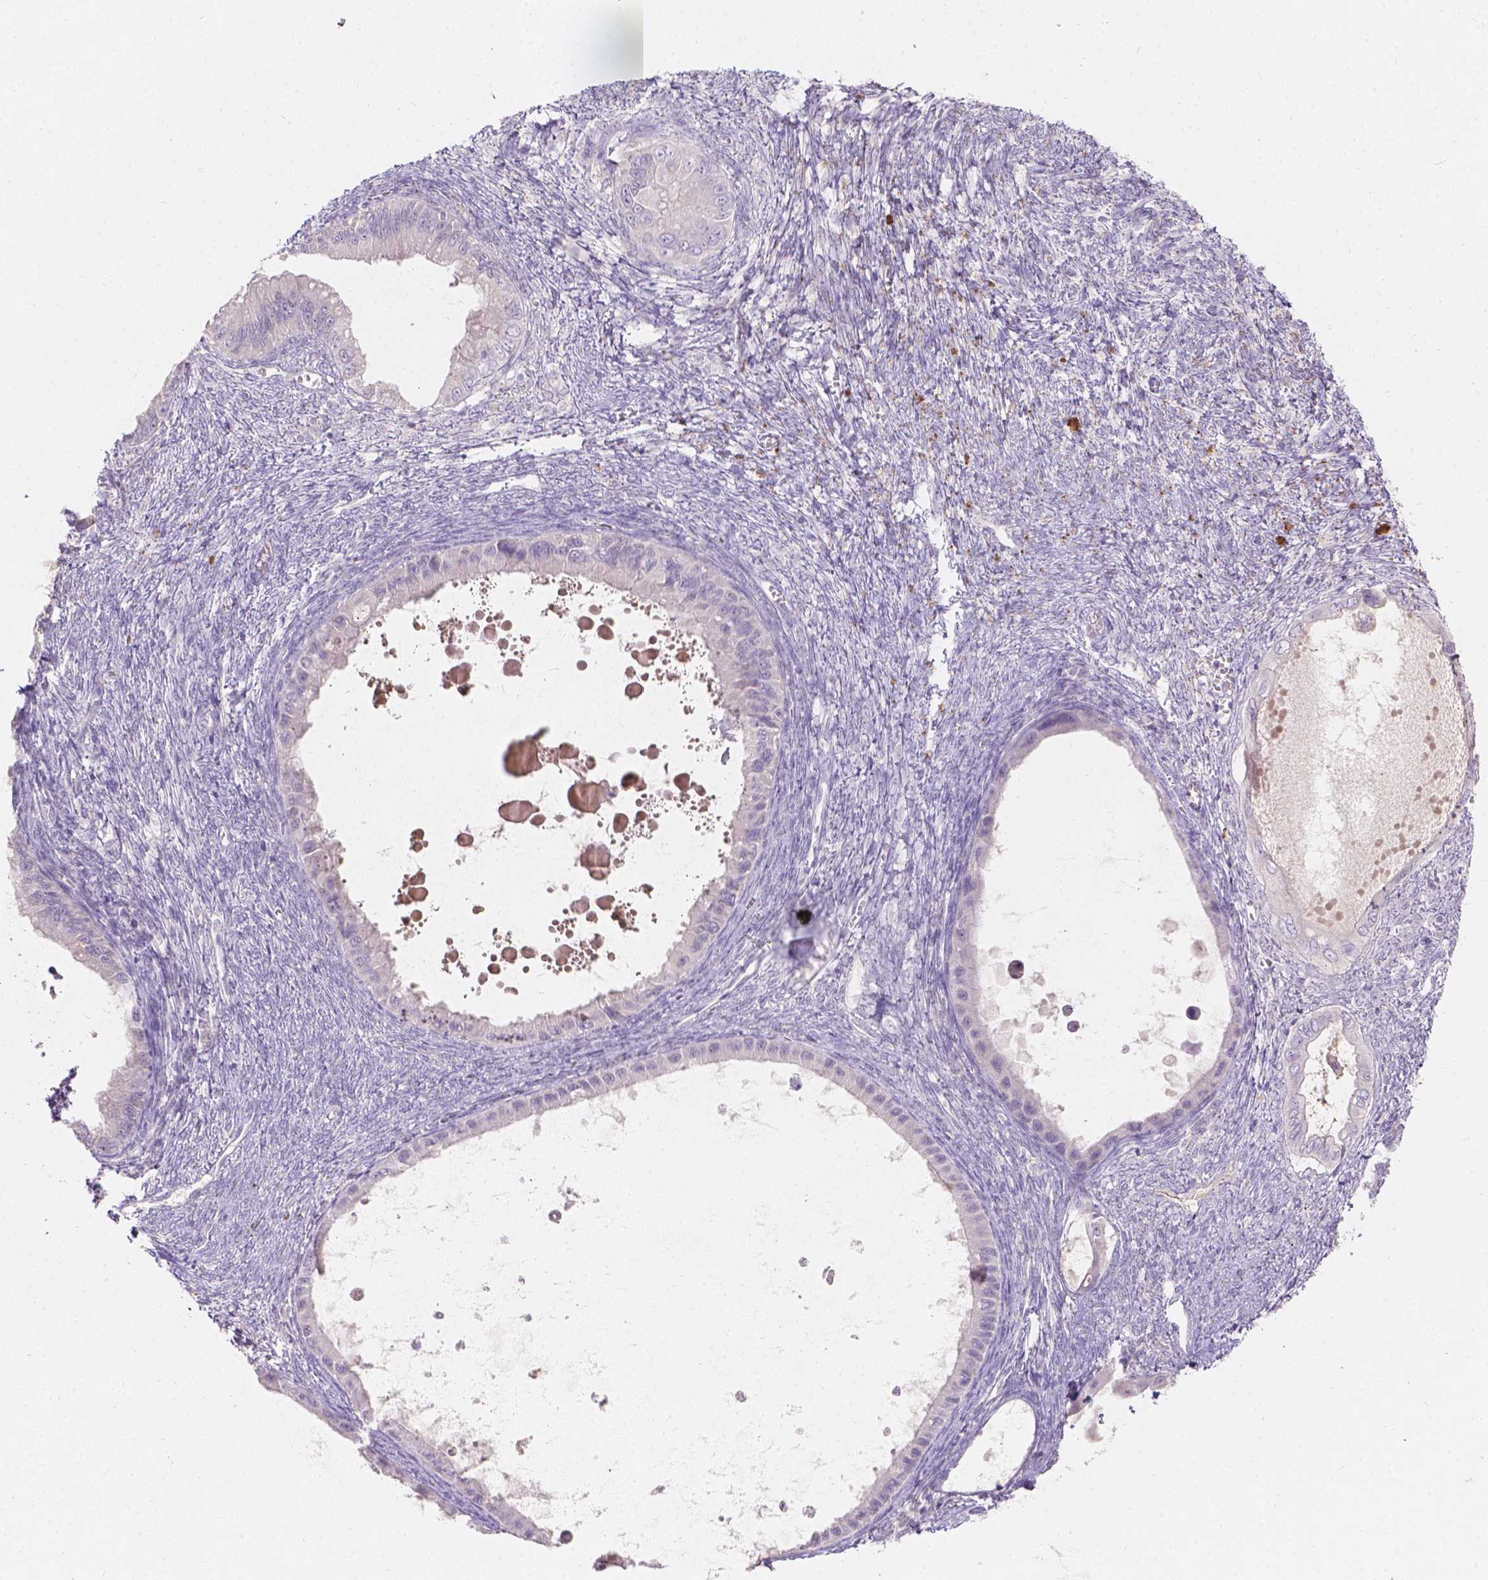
{"staining": {"intensity": "negative", "quantity": "none", "location": "none"}, "tissue": "ovarian cancer", "cell_type": "Tumor cells", "image_type": "cancer", "snomed": [{"axis": "morphology", "description": "Cystadenocarcinoma, mucinous, NOS"}, {"axis": "topography", "description": "Ovary"}], "caption": "Immunohistochemistry (IHC) image of neoplastic tissue: human mucinous cystadenocarcinoma (ovarian) stained with DAB displays no significant protein expression in tumor cells. (DAB (3,3'-diaminobenzidine) IHC with hematoxylin counter stain).", "gene": "DCAF4L1", "patient": {"sex": "female", "age": 64}}